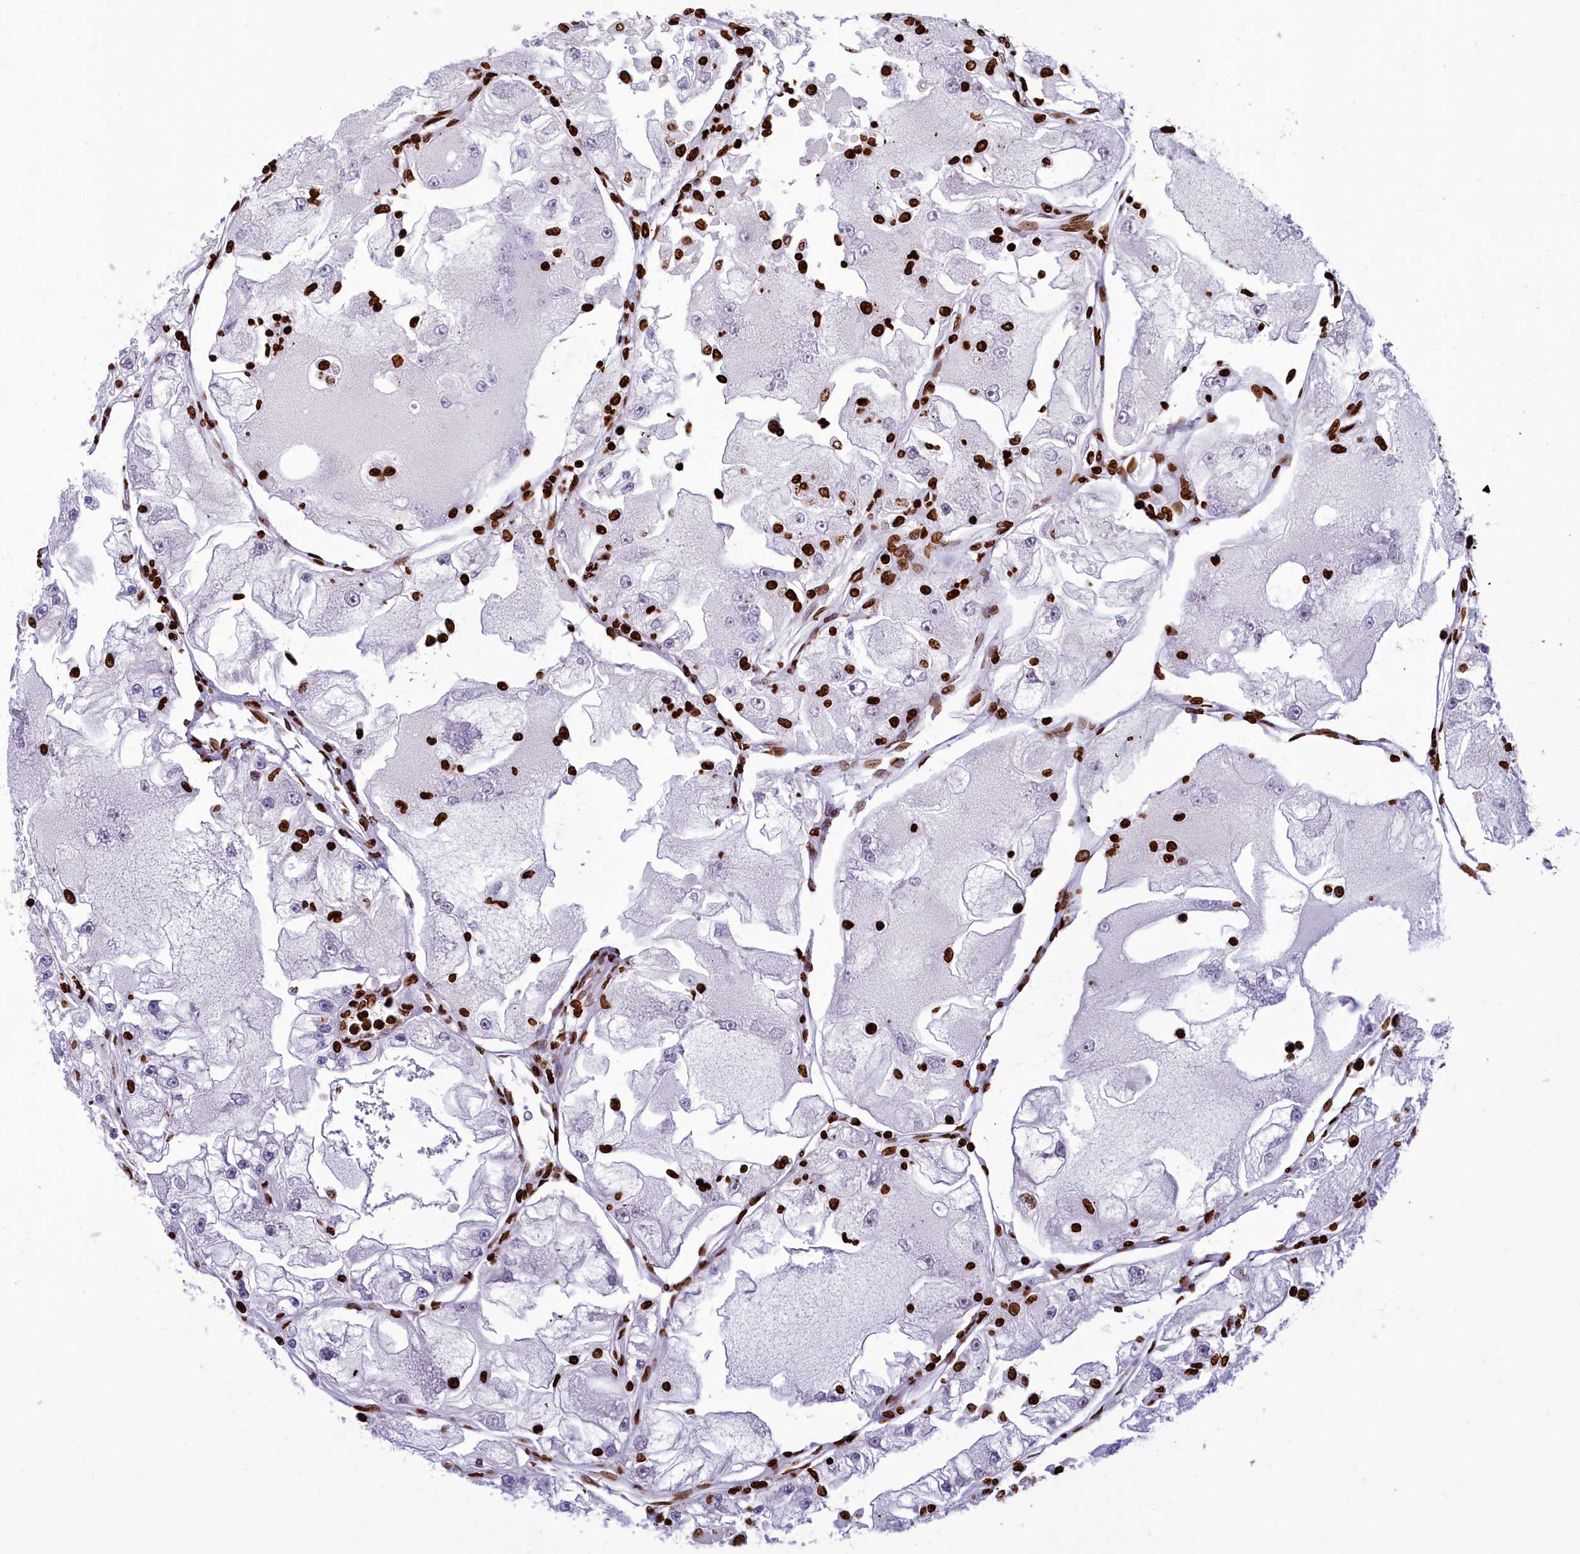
{"staining": {"intensity": "strong", "quantity": "25%-75%", "location": "nuclear"}, "tissue": "renal cancer", "cell_type": "Tumor cells", "image_type": "cancer", "snomed": [{"axis": "morphology", "description": "Adenocarcinoma, NOS"}, {"axis": "topography", "description": "Kidney"}], "caption": "About 25%-75% of tumor cells in human adenocarcinoma (renal) exhibit strong nuclear protein expression as visualized by brown immunohistochemical staining.", "gene": "AKAP17A", "patient": {"sex": "female", "age": 72}}